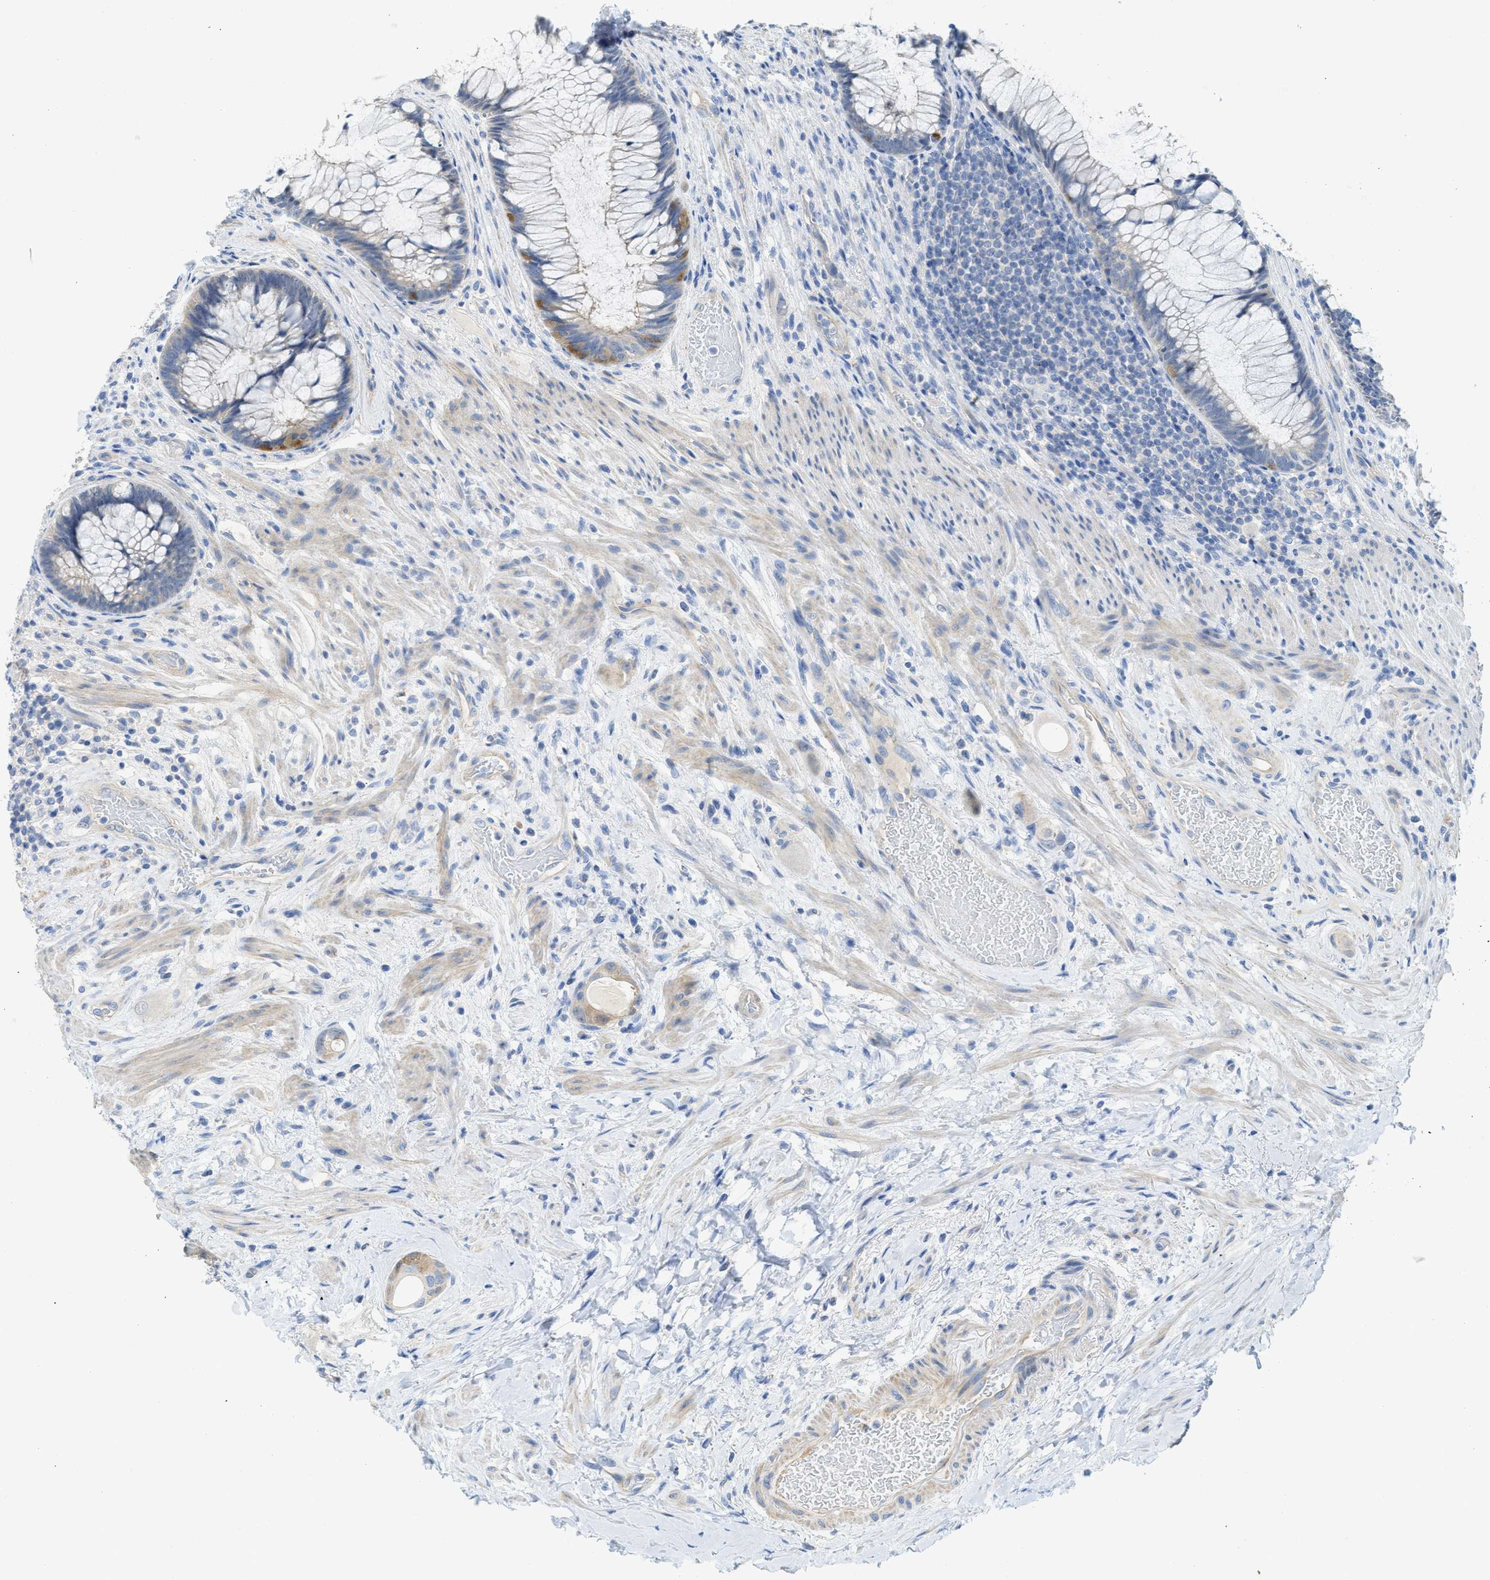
{"staining": {"intensity": "moderate", "quantity": "<25%", "location": "cytoplasmic/membranous"}, "tissue": "colorectal cancer", "cell_type": "Tumor cells", "image_type": "cancer", "snomed": [{"axis": "morphology", "description": "Adenocarcinoma, NOS"}, {"axis": "topography", "description": "Rectum"}], "caption": "Human adenocarcinoma (colorectal) stained for a protein (brown) displays moderate cytoplasmic/membranous positive positivity in approximately <25% of tumor cells.", "gene": "MYL3", "patient": {"sex": "male", "age": 51}}